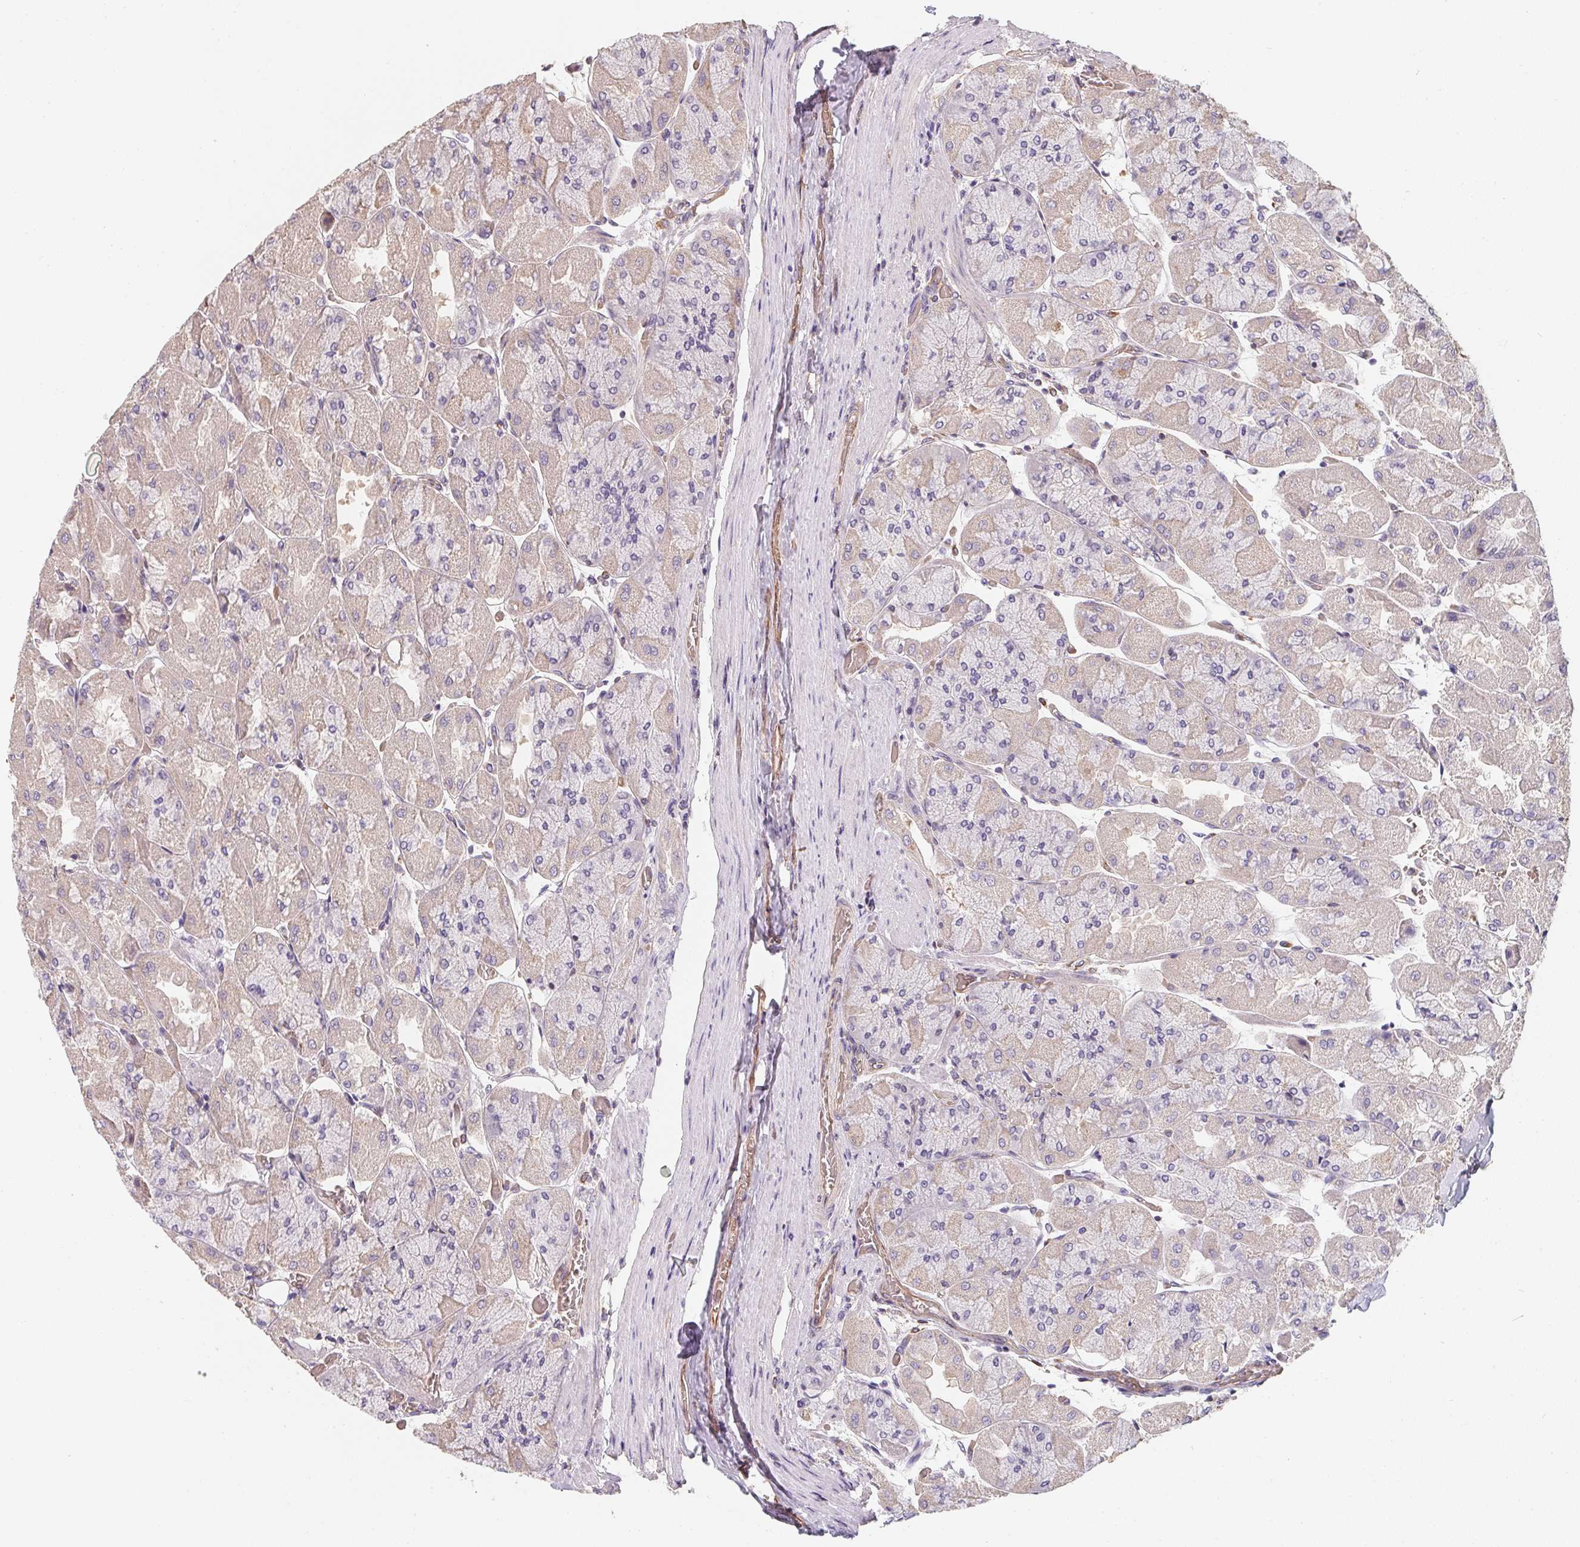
{"staining": {"intensity": "weak", "quantity": "25%-75%", "location": "cytoplasmic/membranous"}, "tissue": "stomach", "cell_type": "Glandular cells", "image_type": "normal", "snomed": [{"axis": "morphology", "description": "Normal tissue, NOS"}, {"axis": "topography", "description": "Stomach"}], "caption": "Immunohistochemical staining of normal human stomach displays weak cytoplasmic/membranous protein positivity in approximately 25%-75% of glandular cells. The staining is performed using DAB brown chromogen to label protein expression. The nuclei are counter-stained blue using hematoxylin.", "gene": "TBKBP1", "patient": {"sex": "female", "age": 61}}